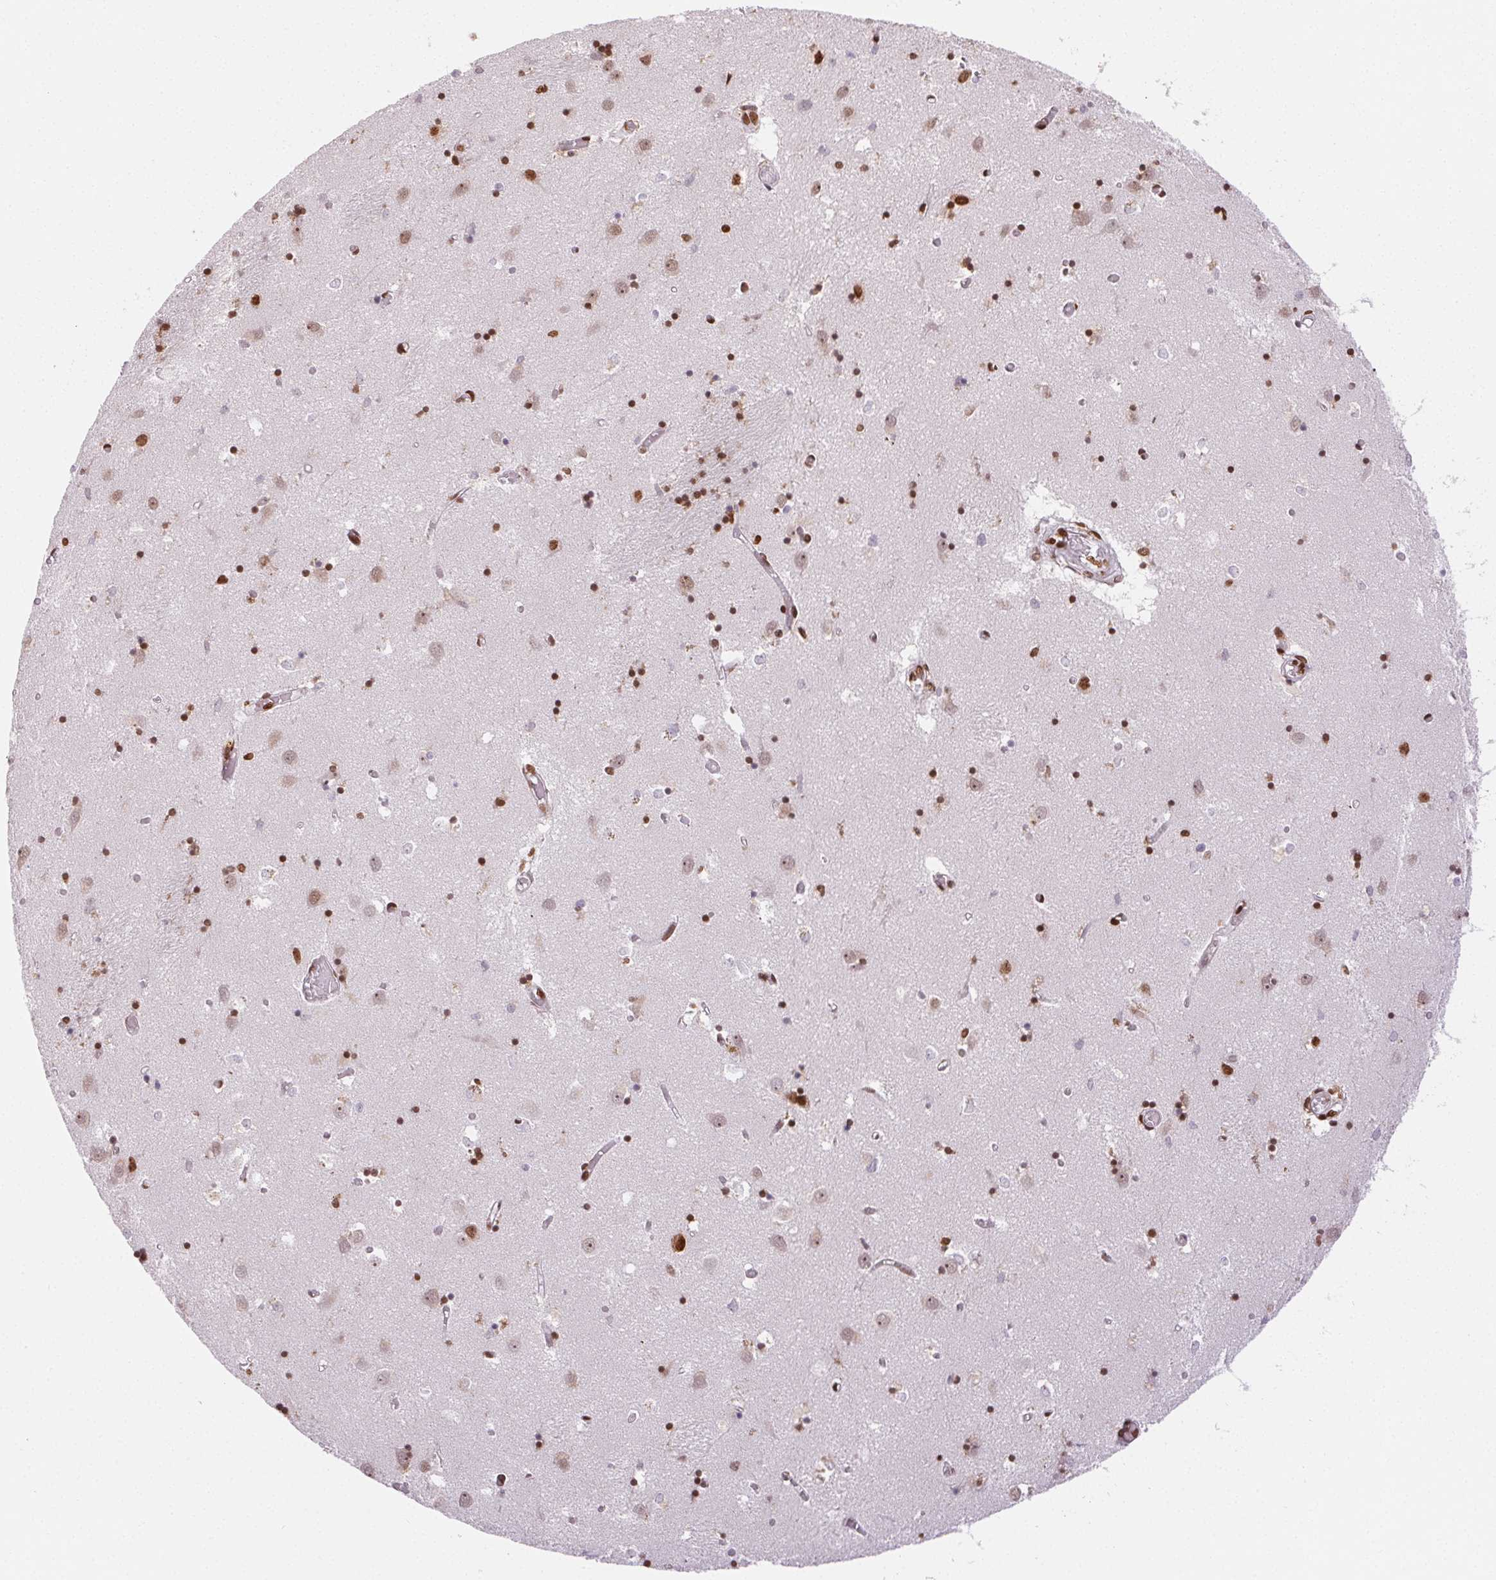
{"staining": {"intensity": "moderate", "quantity": "25%-75%", "location": "nuclear"}, "tissue": "caudate", "cell_type": "Glial cells", "image_type": "normal", "snomed": [{"axis": "morphology", "description": "Normal tissue, NOS"}, {"axis": "topography", "description": "Lateral ventricle wall"}], "caption": "High-magnification brightfield microscopy of unremarkable caudate stained with DAB (3,3'-diaminobenzidine) (brown) and counterstained with hematoxylin (blue). glial cells exhibit moderate nuclear expression is appreciated in about25%-75% of cells. Immunohistochemistry (ihc) stains the protein of interest in brown and the nuclei are stained blue.", "gene": "ZNF80", "patient": {"sex": "male", "age": 70}}